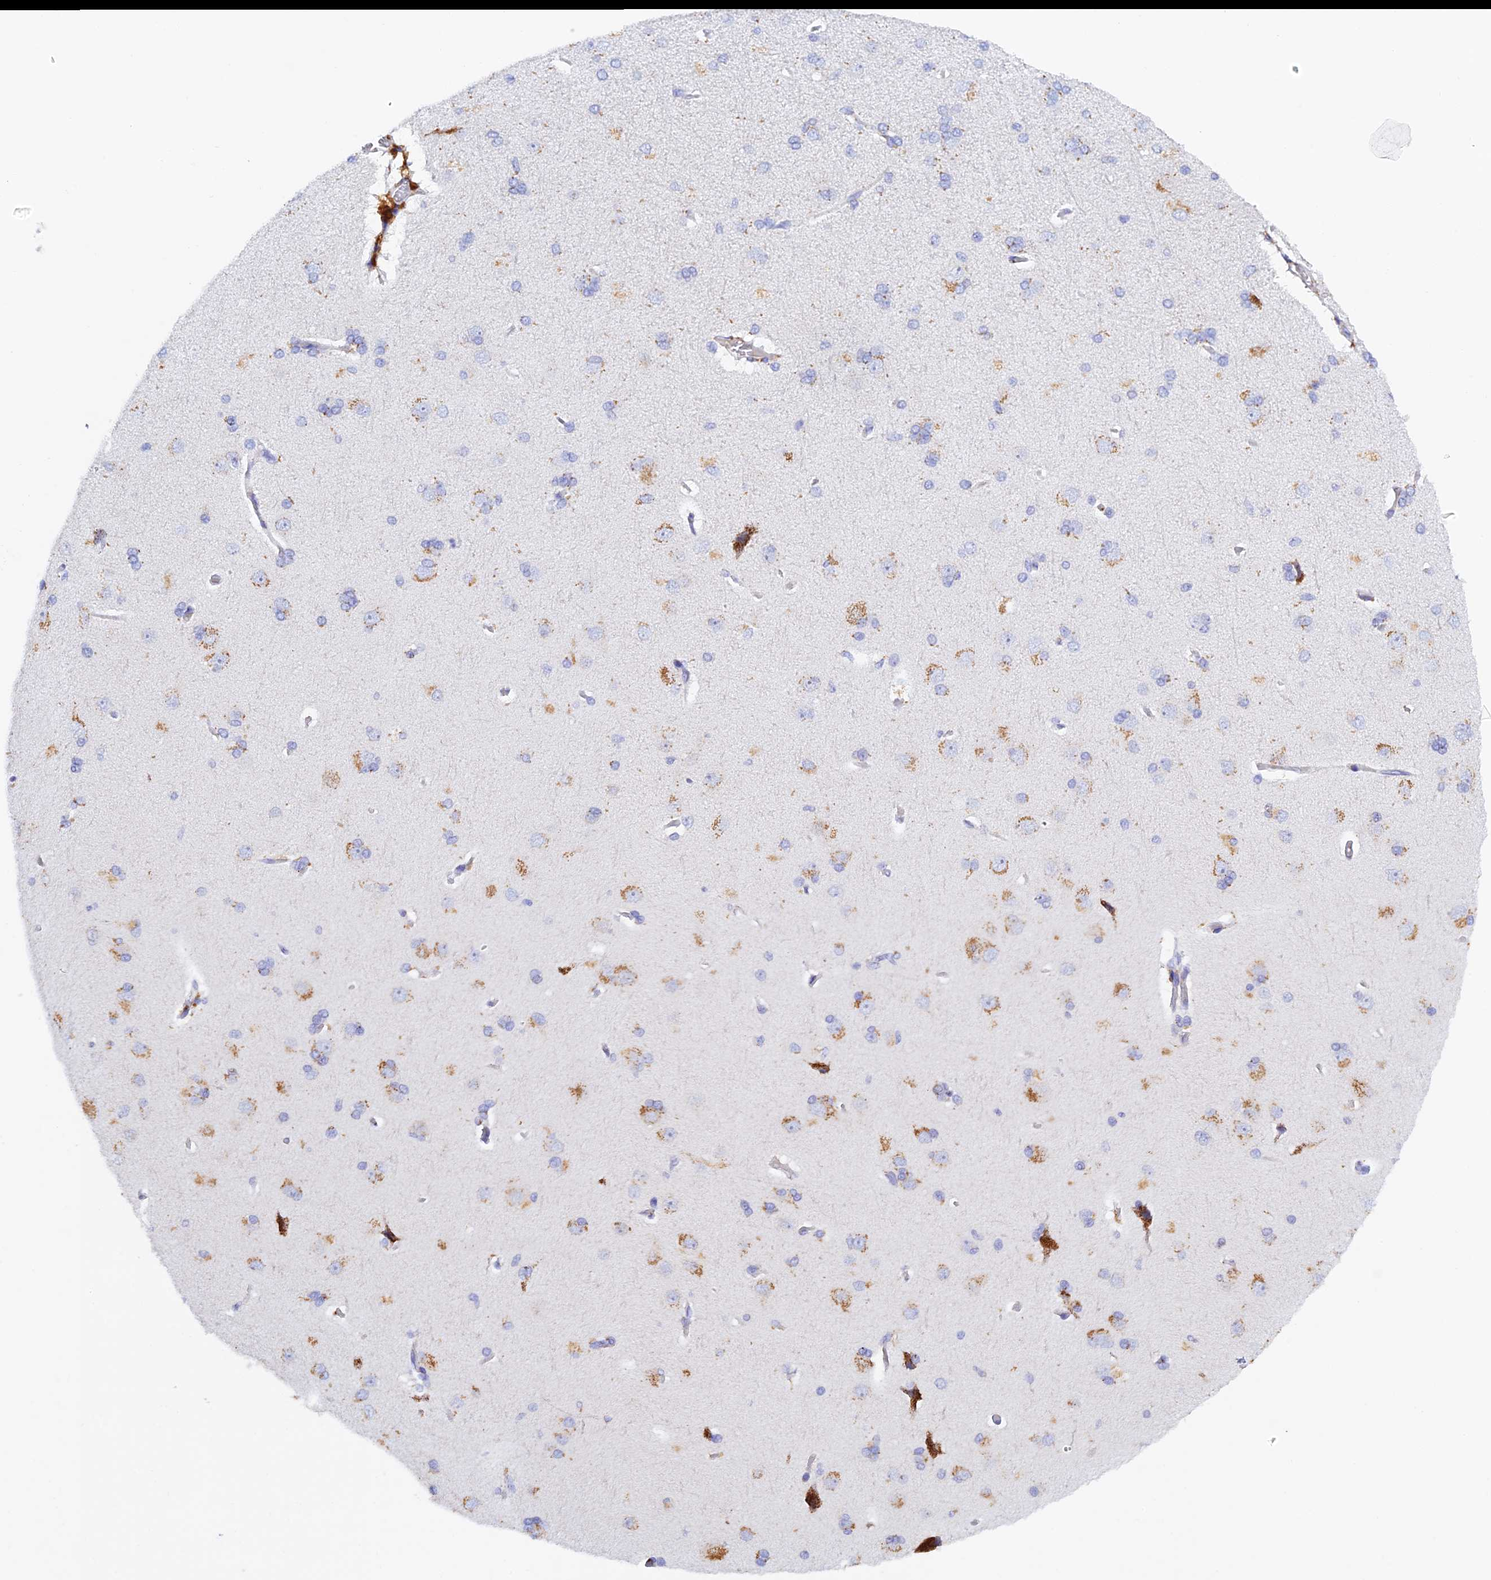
{"staining": {"intensity": "negative", "quantity": "none", "location": "none"}, "tissue": "cerebral cortex", "cell_type": "Endothelial cells", "image_type": "normal", "snomed": [{"axis": "morphology", "description": "Normal tissue, NOS"}, {"axis": "topography", "description": "Cerebral cortex"}], "caption": "This is a image of immunohistochemistry staining of normal cerebral cortex, which shows no expression in endothelial cells.", "gene": "RPGRIP1L", "patient": {"sex": "male", "age": 62}}